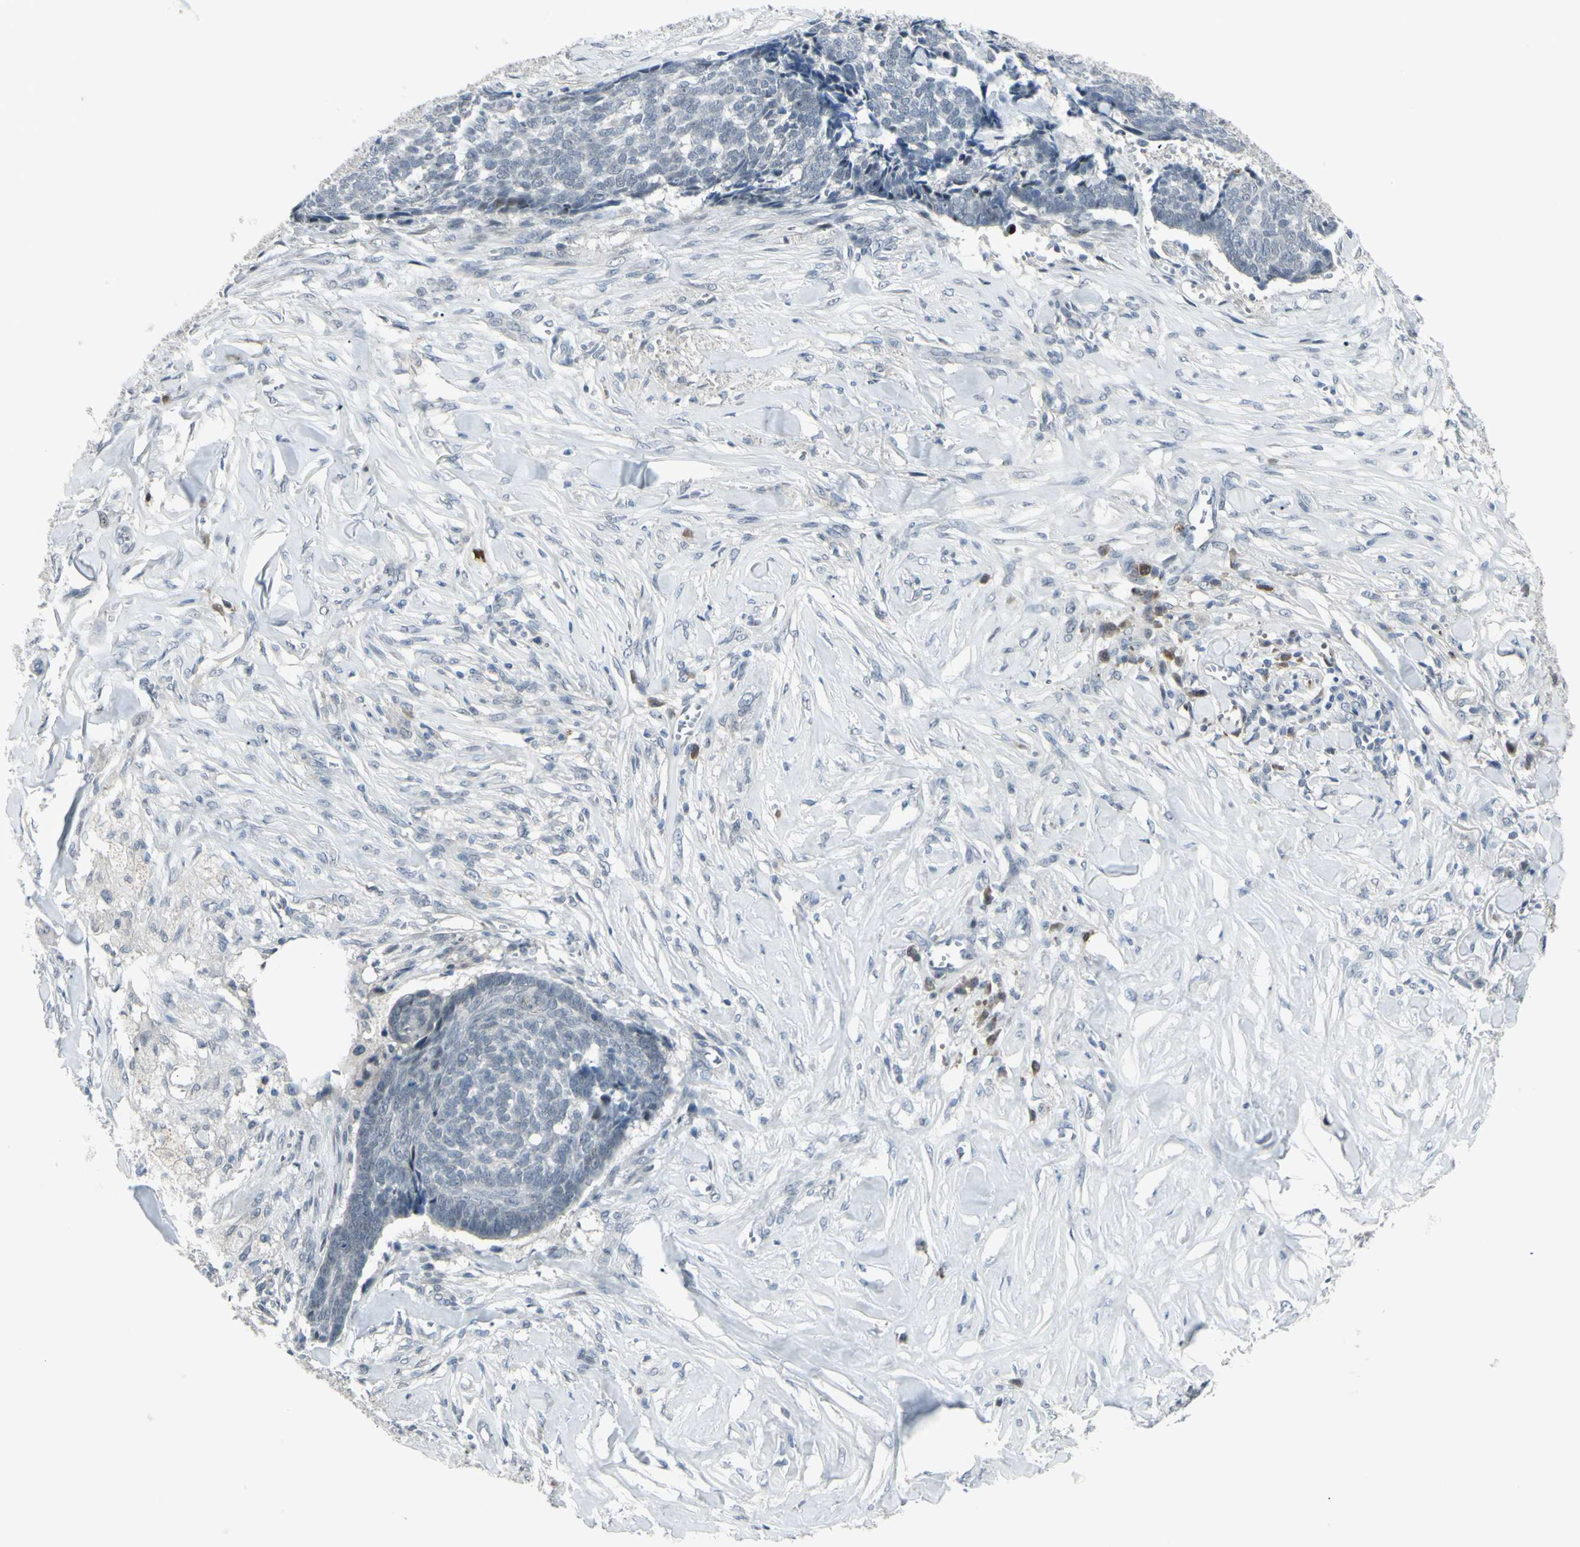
{"staining": {"intensity": "negative", "quantity": "none", "location": "none"}, "tissue": "skin cancer", "cell_type": "Tumor cells", "image_type": "cancer", "snomed": [{"axis": "morphology", "description": "Basal cell carcinoma"}, {"axis": "topography", "description": "Skin"}], "caption": "The micrograph shows no significant staining in tumor cells of skin cancer. (DAB immunohistochemistry (IHC), high magnification).", "gene": "ETNK1", "patient": {"sex": "male", "age": 84}}